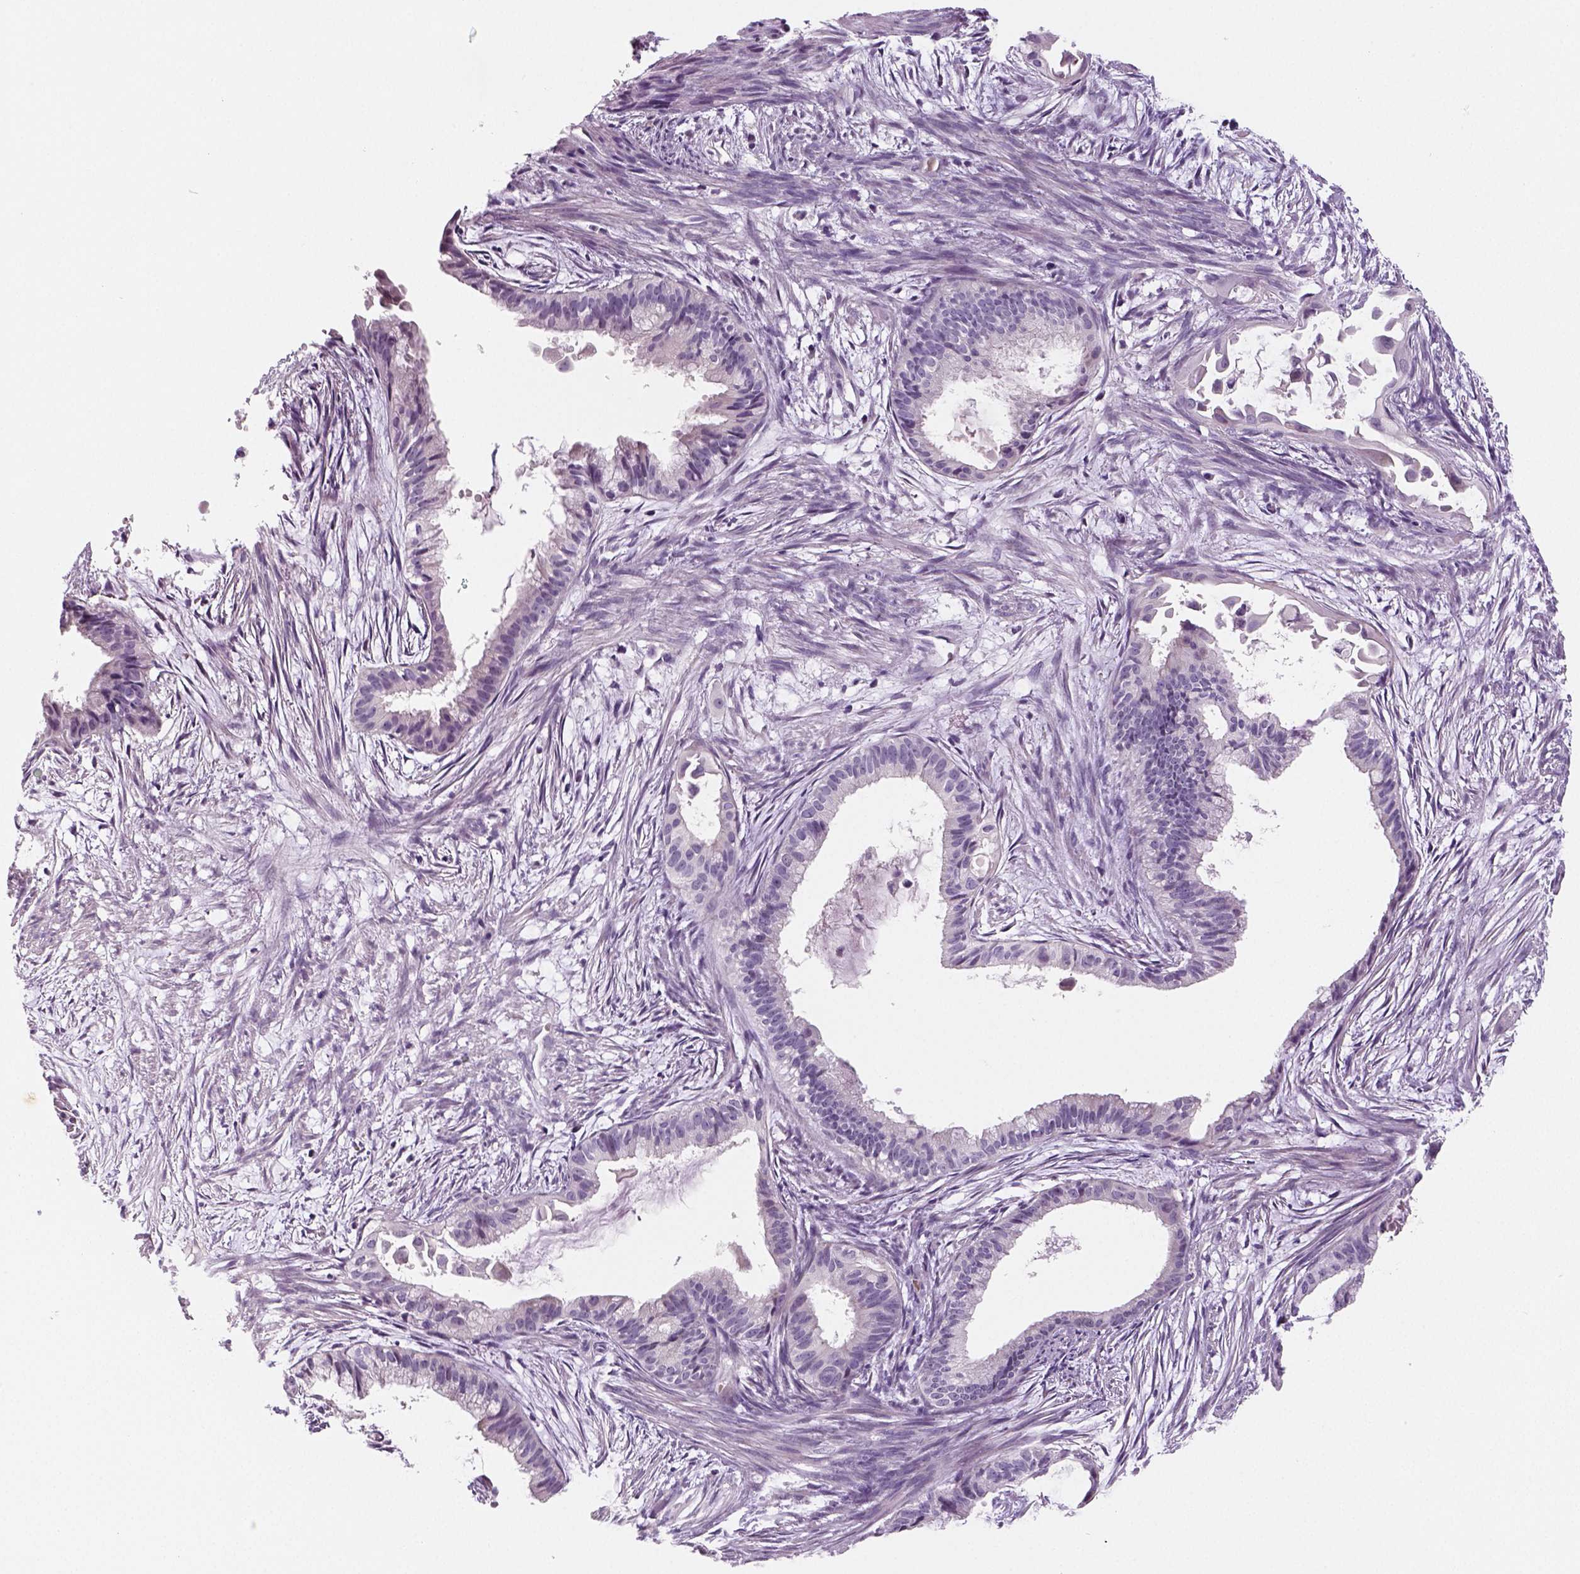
{"staining": {"intensity": "negative", "quantity": "none", "location": "none"}, "tissue": "endometrial cancer", "cell_type": "Tumor cells", "image_type": "cancer", "snomed": [{"axis": "morphology", "description": "Adenocarcinoma, NOS"}, {"axis": "topography", "description": "Endometrium"}], "caption": "IHC image of human adenocarcinoma (endometrial) stained for a protein (brown), which reveals no staining in tumor cells.", "gene": "TSPAN7", "patient": {"sex": "female", "age": 86}}